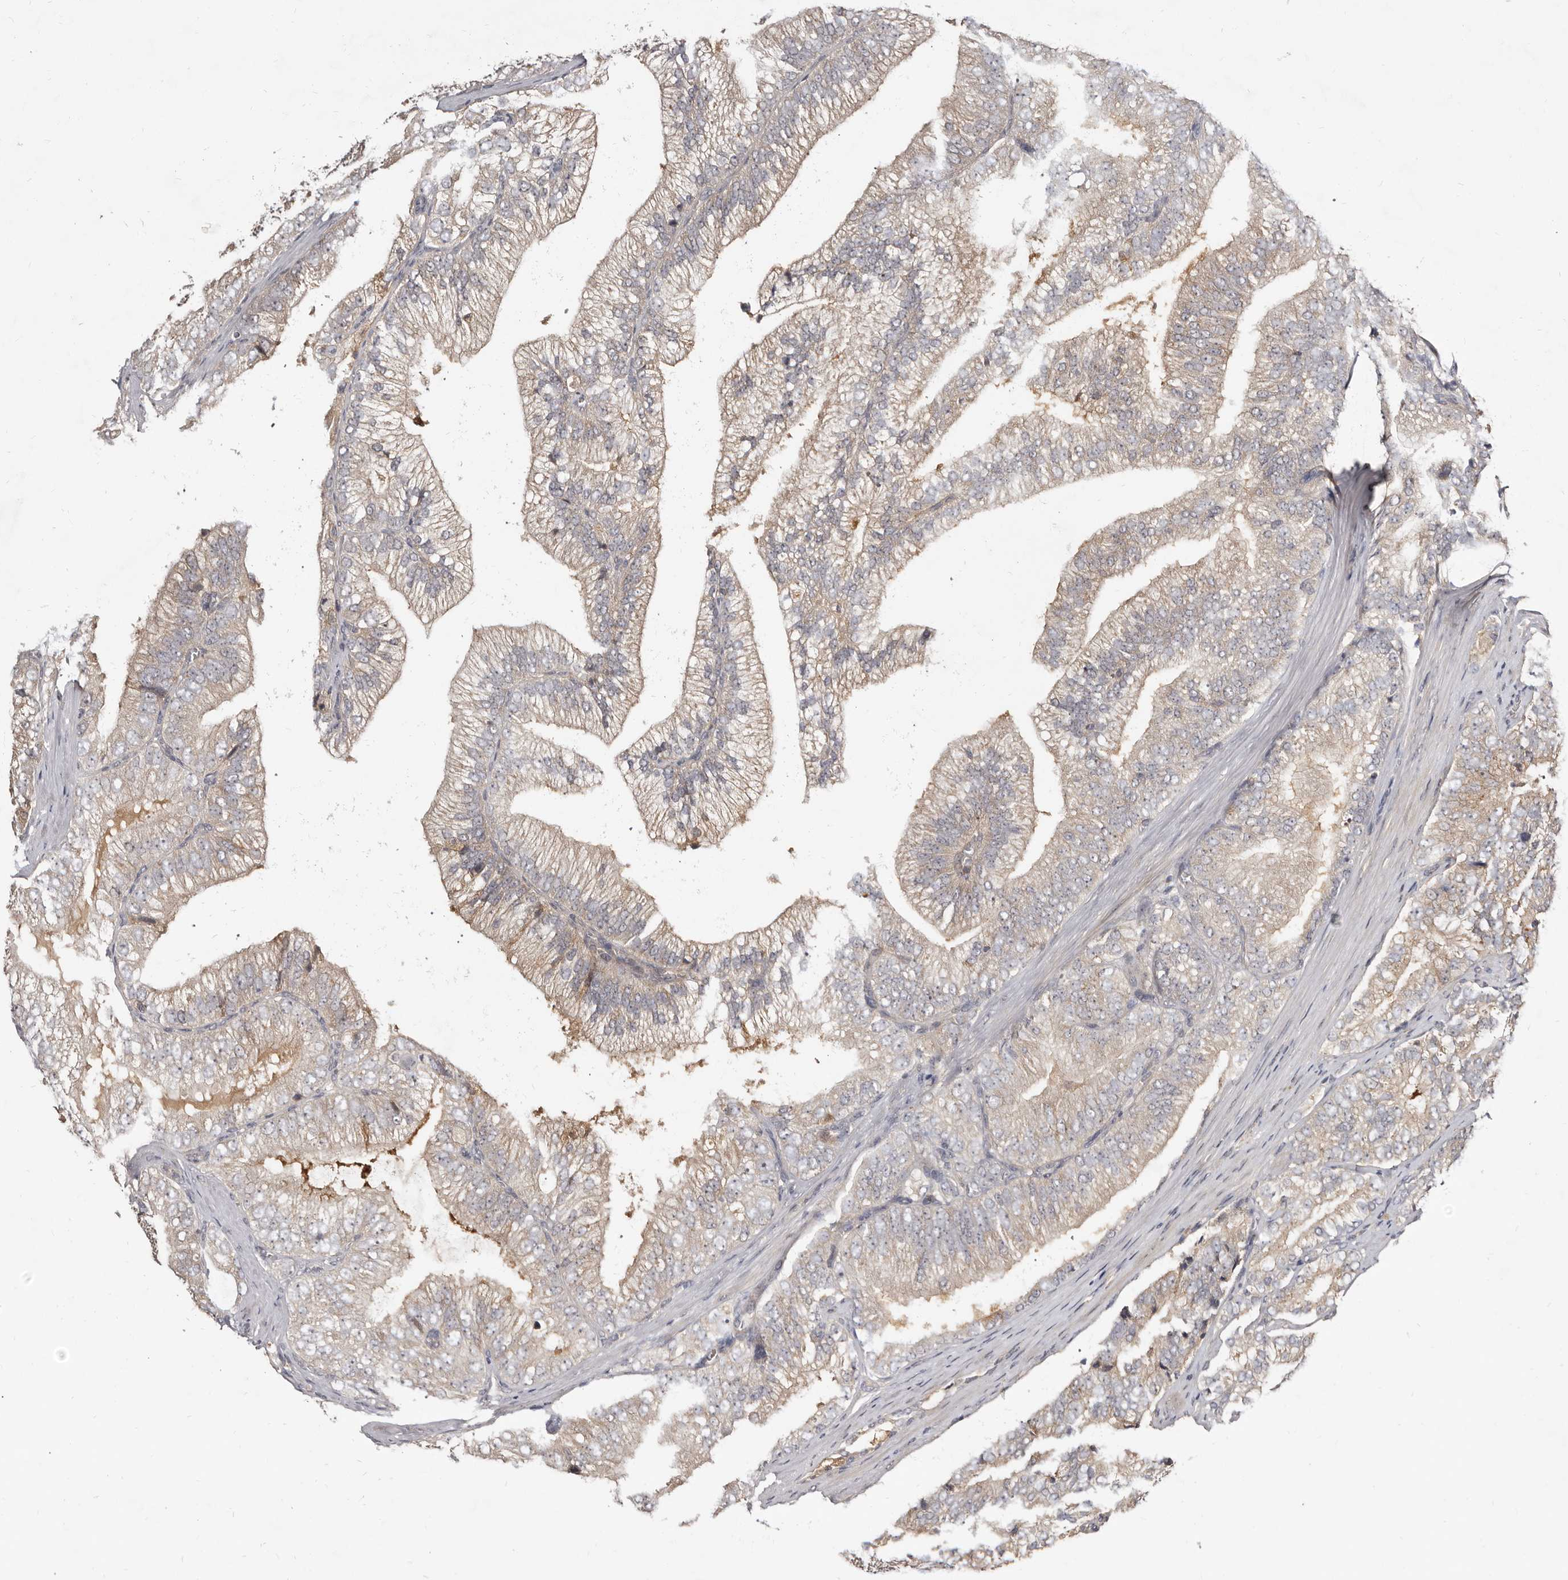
{"staining": {"intensity": "weak", "quantity": "<25%", "location": "cytoplasmic/membranous"}, "tissue": "prostate cancer", "cell_type": "Tumor cells", "image_type": "cancer", "snomed": [{"axis": "morphology", "description": "Adenocarcinoma, High grade"}, {"axis": "topography", "description": "Prostate"}], "caption": "Immunohistochemistry (IHC) histopathology image of neoplastic tissue: high-grade adenocarcinoma (prostate) stained with DAB shows no significant protein positivity in tumor cells.", "gene": "INAVA", "patient": {"sex": "male", "age": 58}}